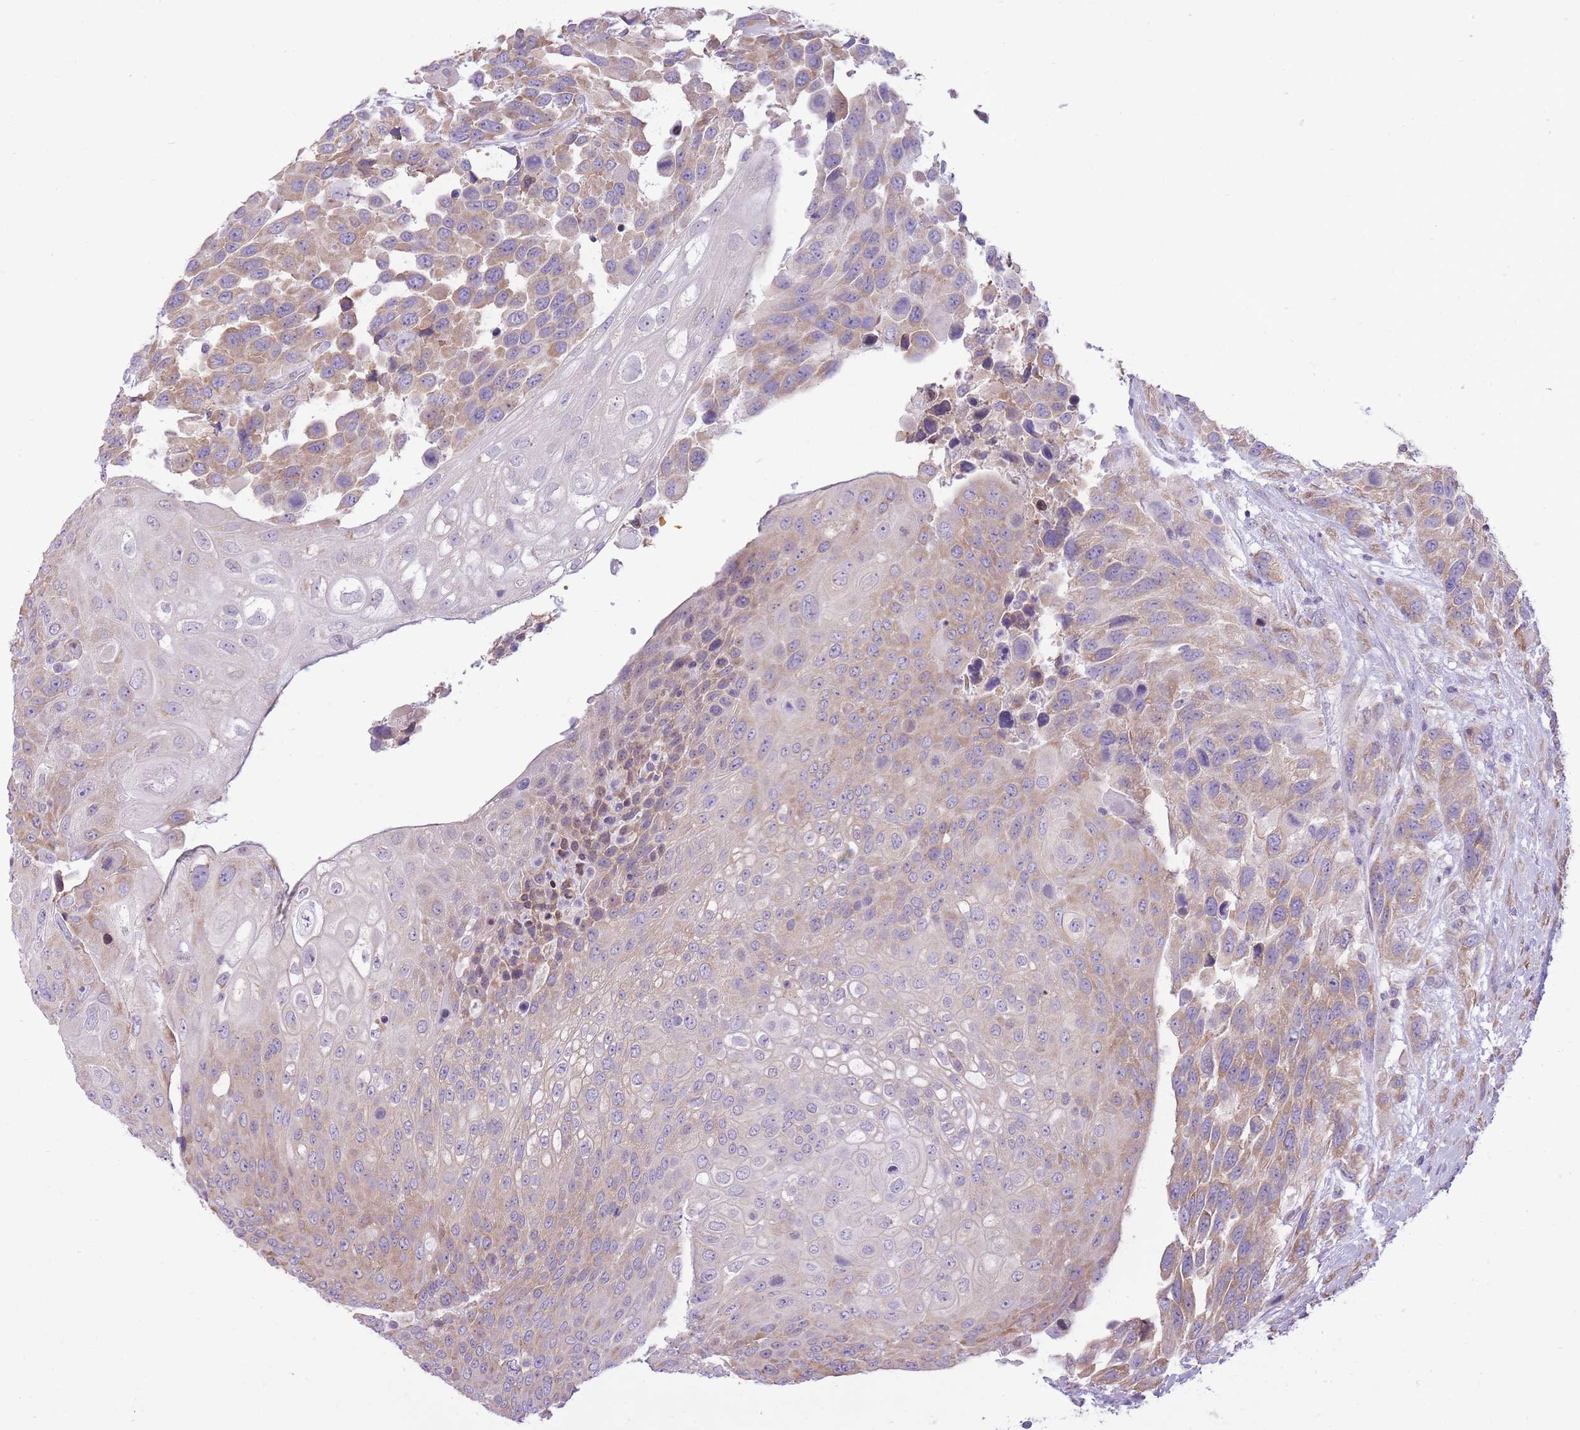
{"staining": {"intensity": "moderate", "quantity": ">75%", "location": "cytoplasmic/membranous"}, "tissue": "urothelial cancer", "cell_type": "Tumor cells", "image_type": "cancer", "snomed": [{"axis": "morphology", "description": "Urothelial carcinoma, High grade"}, {"axis": "topography", "description": "Urinary bladder"}], "caption": "High-magnification brightfield microscopy of urothelial cancer stained with DAB (3,3'-diaminobenzidine) (brown) and counterstained with hematoxylin (blue). tumor cells exhibit moderate cytoplasmic/membranous staining is seen in approximately>75% of cells.", "gene": "ZNF501", "patient": {"sex": "female", "age": 70}}